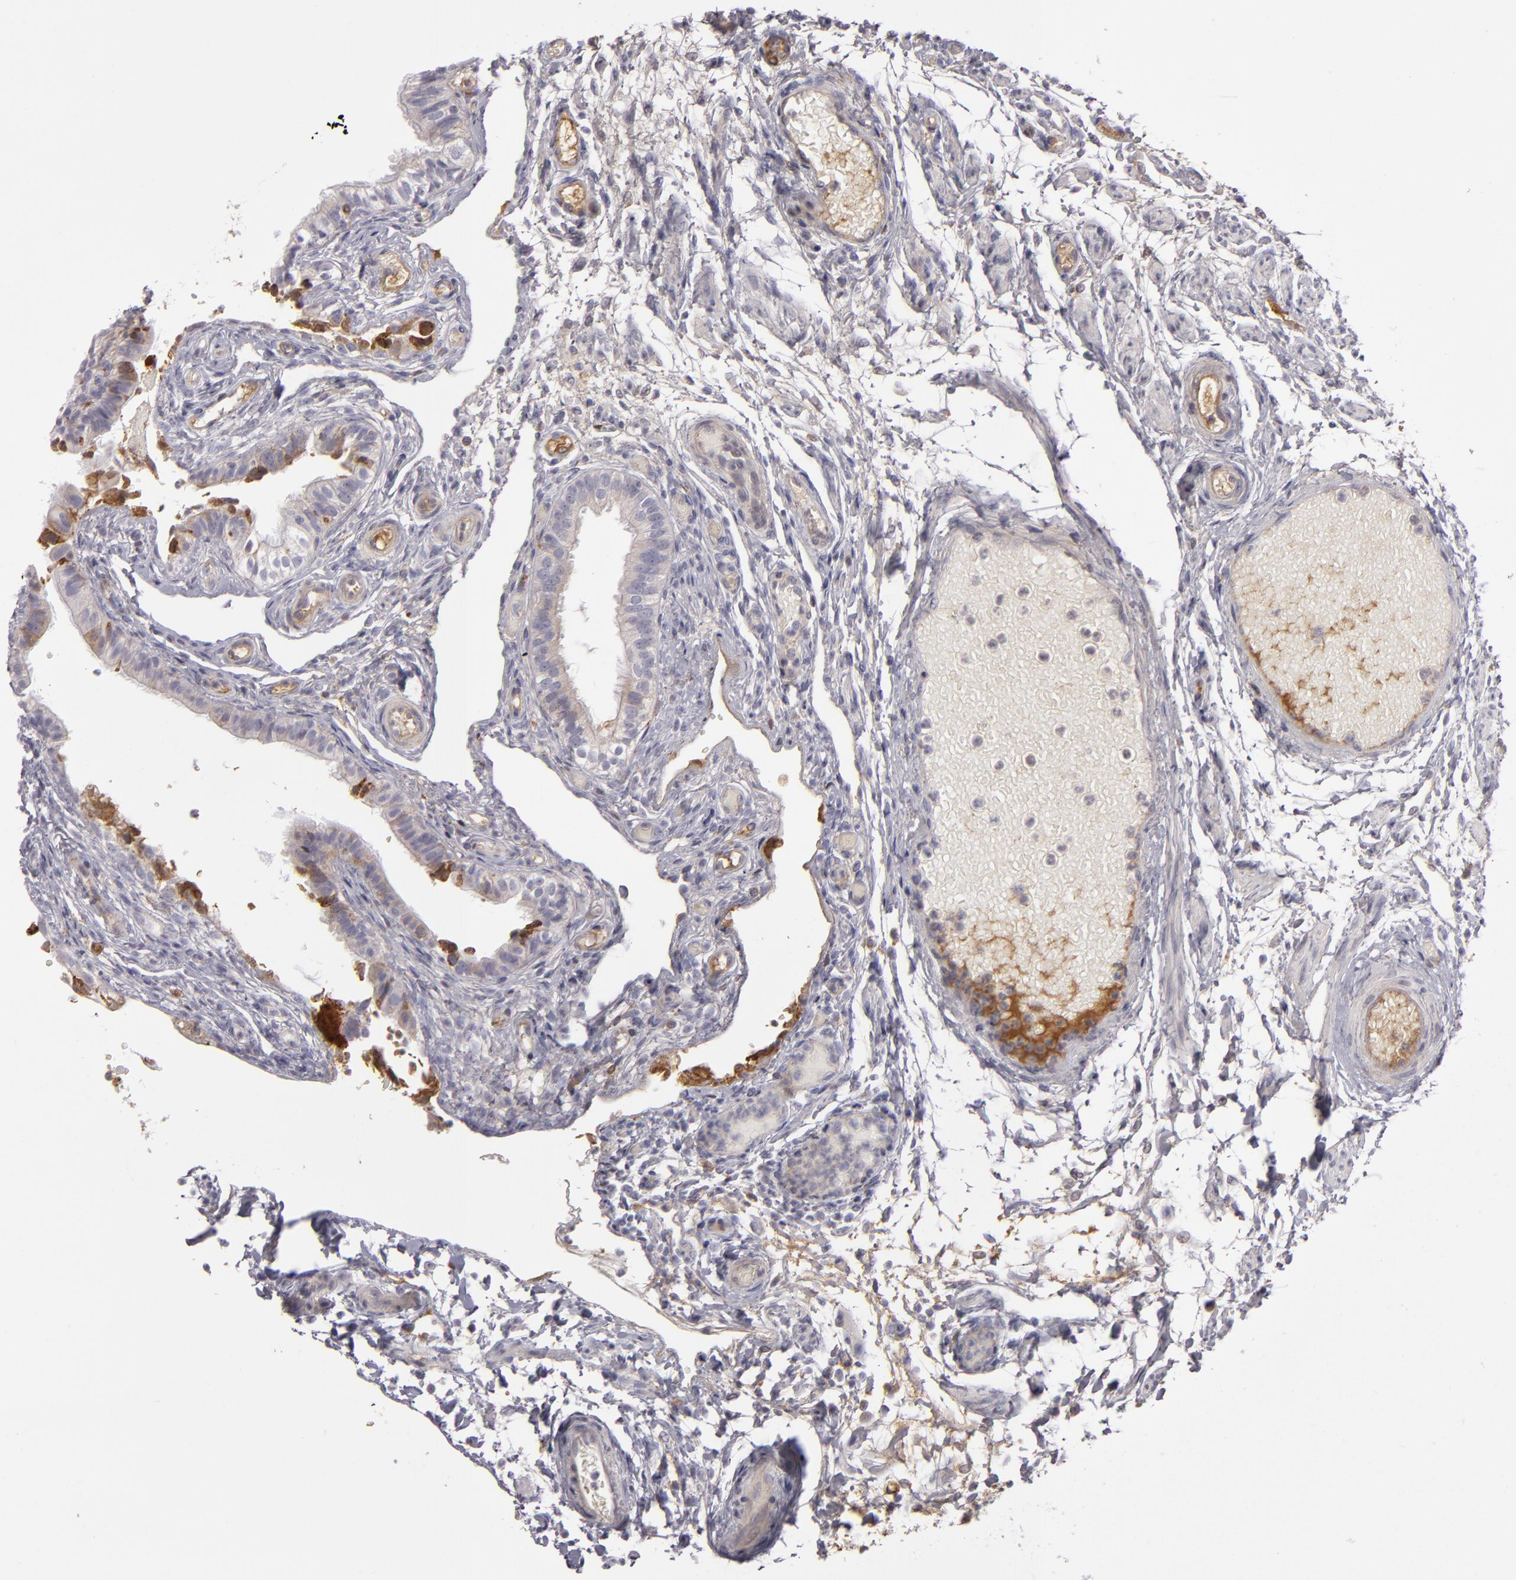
{"staining": {"intensity": "weak", "quantity": ">75%", "location": "cytoplasmic/membranous"}, "tissue": "fallopian tube", "cell_type": "Glandular cells", "image_type": "normal", "snomed": [{"axis": "morphology", "description": "Normal tissue, NOS"}, {"axis": "morphology", "description": "Dermoid, NOS"}, {"axis": "topography", "description": "Fallopian tube"}], "caption": "An immunohistochemistry (IHC) photomicrograph of unremarkable tissue is shown. Protein staining in brown labels weak cytoplasmic/membranous positivity in fallopian tube within glandular cells.", "gene": "CFB", "patient": {"sex": "female", "age": 33}}